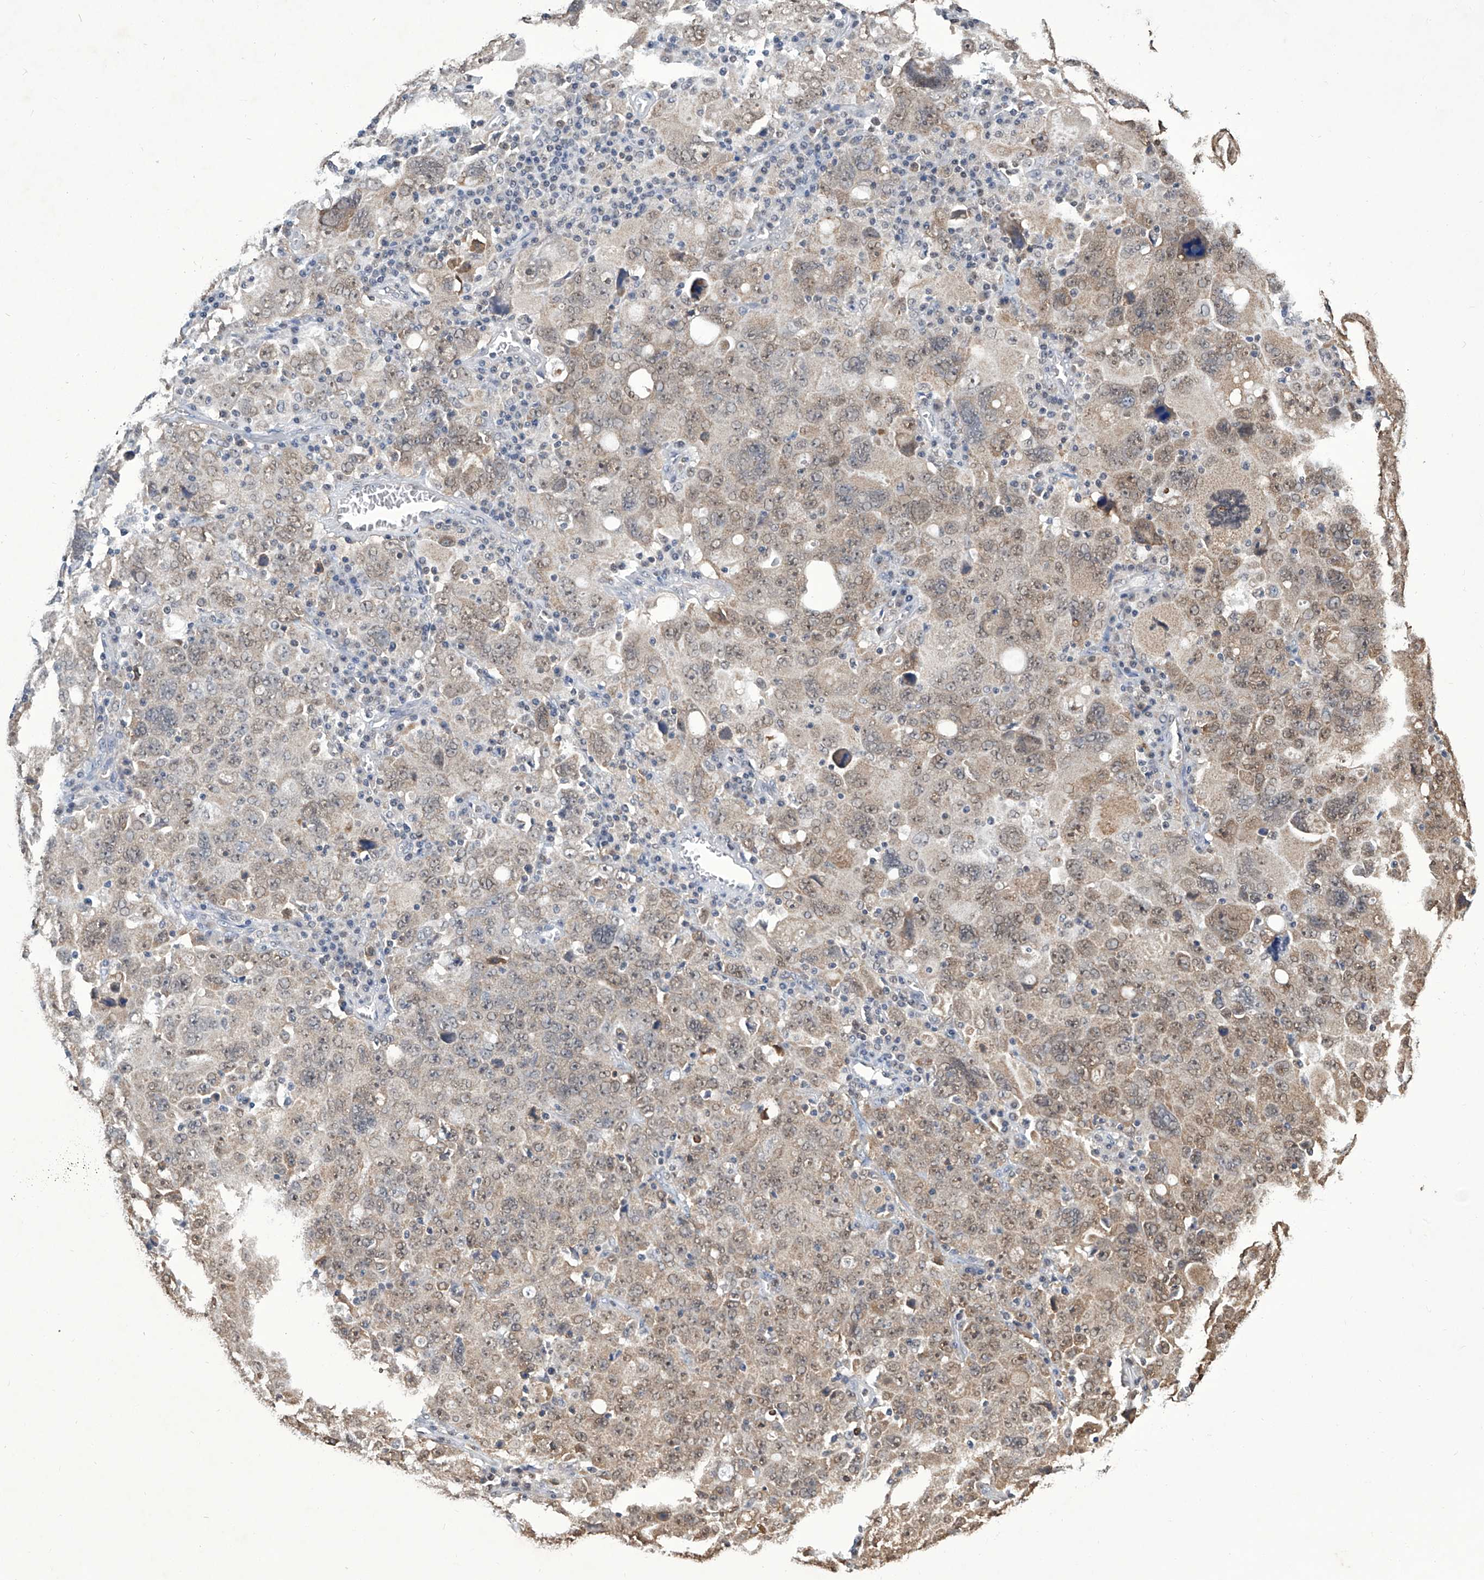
{"staining": {"intensity": "moderate", "quantity": ">75%", "location": "cytoplasmic/membranous,nuclear"}, "tissue": "ovarian cancer", "cell_type": "Tumor cells", "image_type": "cancer", "snomed": [{"axis": "morphology", "description": "Carcinoma, endometroid"}, {"axis": "topography", "description": "Ovary"}], "caption": "An image showing moderate cytoplasmic/membranous and nuclear expression in about >75% of tumor cells in ovarian endometroid carcinoma, as visualized by brown immunohistochemical staining.", "gene": "SREBF2", "patient": {"sex": "female", "age": 62}}